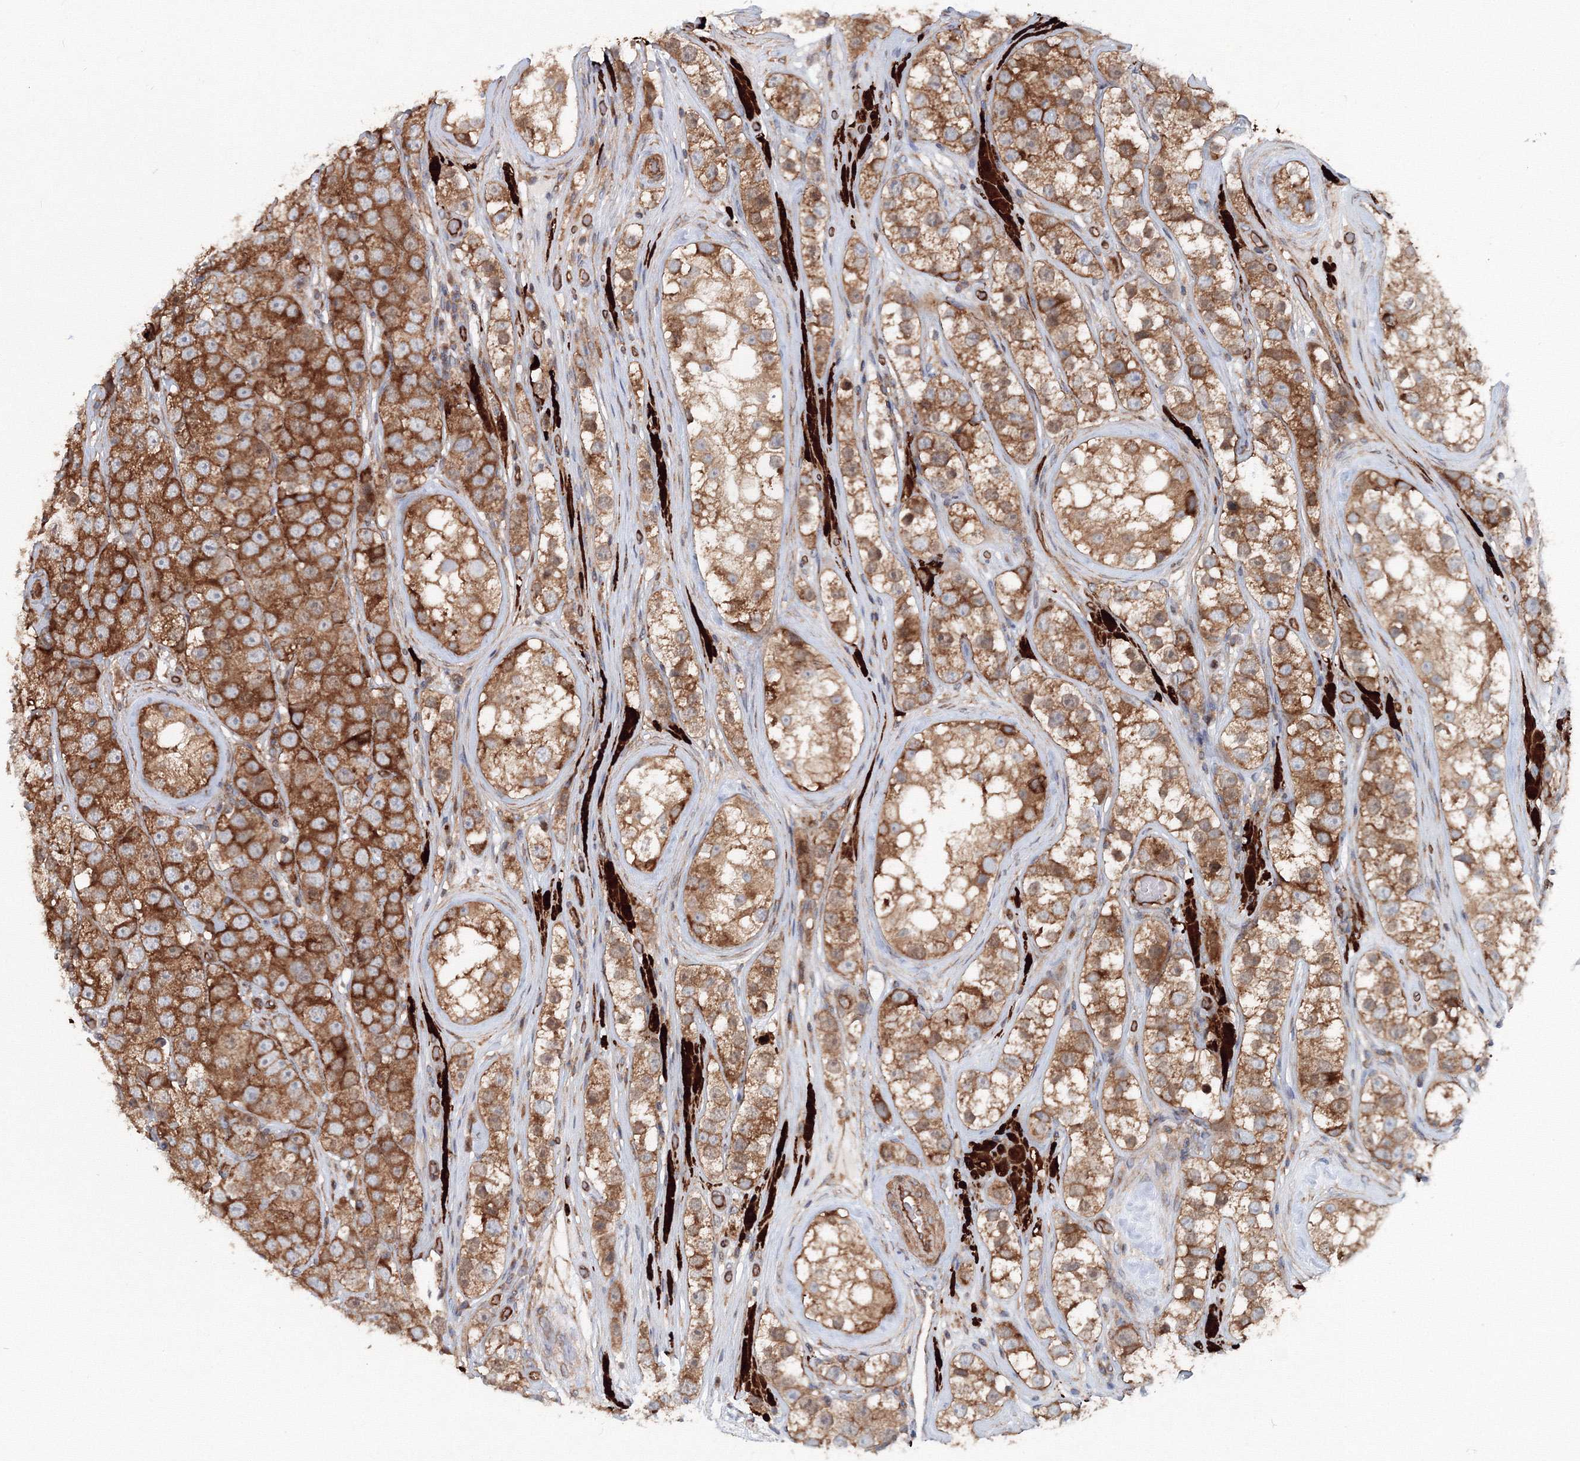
{"staining": {"intensity": "moderate", "quantity": ">75%", "location": "cytoplasmic/membranous"}, "tissue": "testis cancer", "cell_type": "Tumor cells", "image_type": "cancer", "snomed": [{"axis": "morphology", "description": "Seminoma, NOS"}, {"axis": "topography", "description": "Testis"}], "caption": "The image shows a brown stain indicating the presence of a protein in the cytoplasmic/membranous of tumor cells in seminoma (testis).", "gene": "EXOC1", "patient": {"sex": "male", "age": 28}}